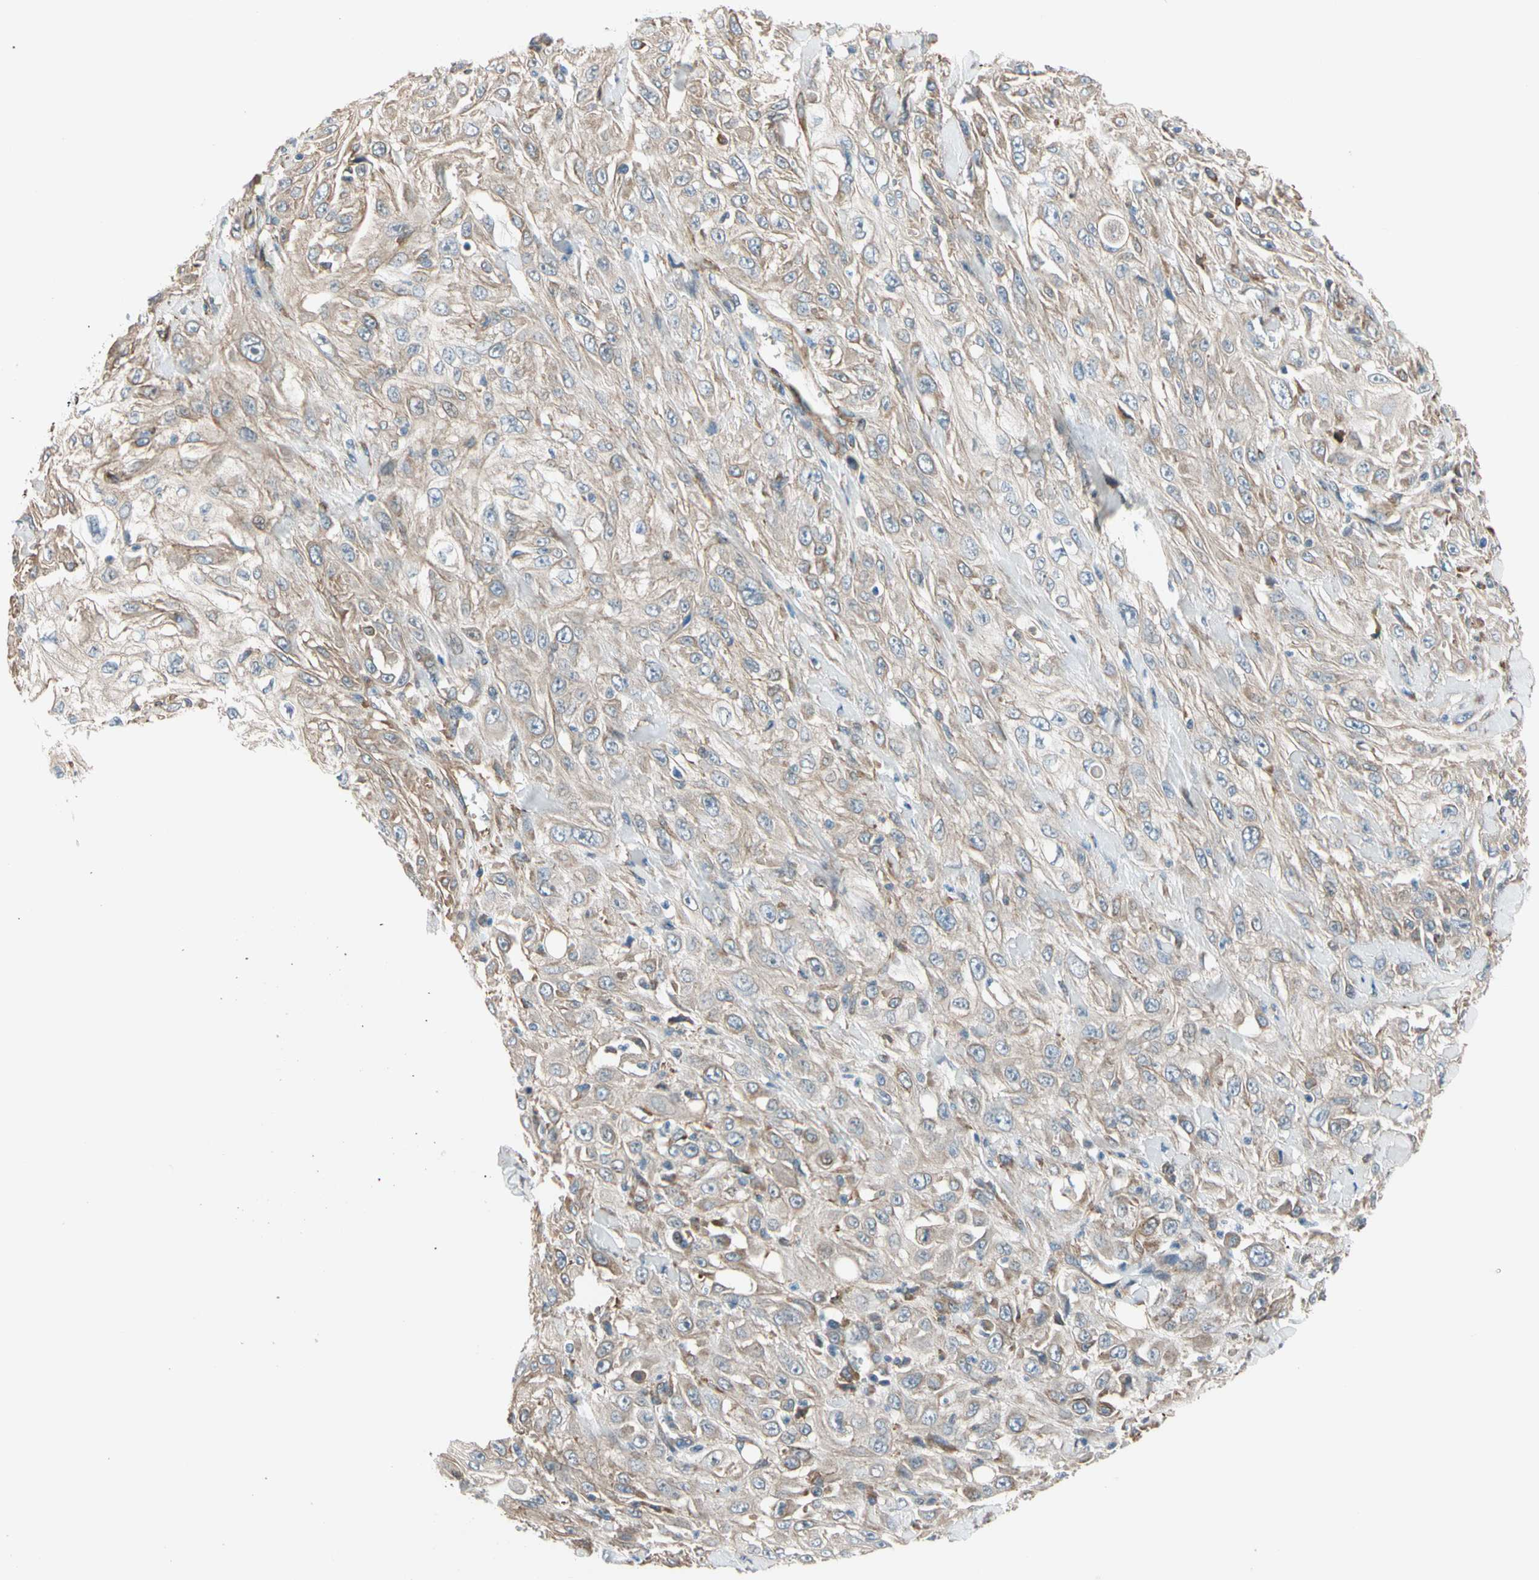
{"staining": {"intensity": "weak", "quantity": ">75%", "location": "cytoplasmic/membranous"}, "tissue": "skin cancer", "cell_type": "Tumor cells", "image_type": "cancer", "snomed": [{"axis": "morphology", "description": "Squamous cell carcinoma, NOS"}, {"axis": "morphology", "description": "Squamous cell carcinoma, metastatic, NOS"}, {"axis": "topography", "description": "Skin"}, {"axis": "topography", "description": "Lymph node"}], "caption": "Tumor cells exhibit low levels of weak cytoplasmic/membranous expression in about >75% of cells in human skin cancer.", "gene": "LIMK2", "patient": {"sex": "male", "age": 75}}